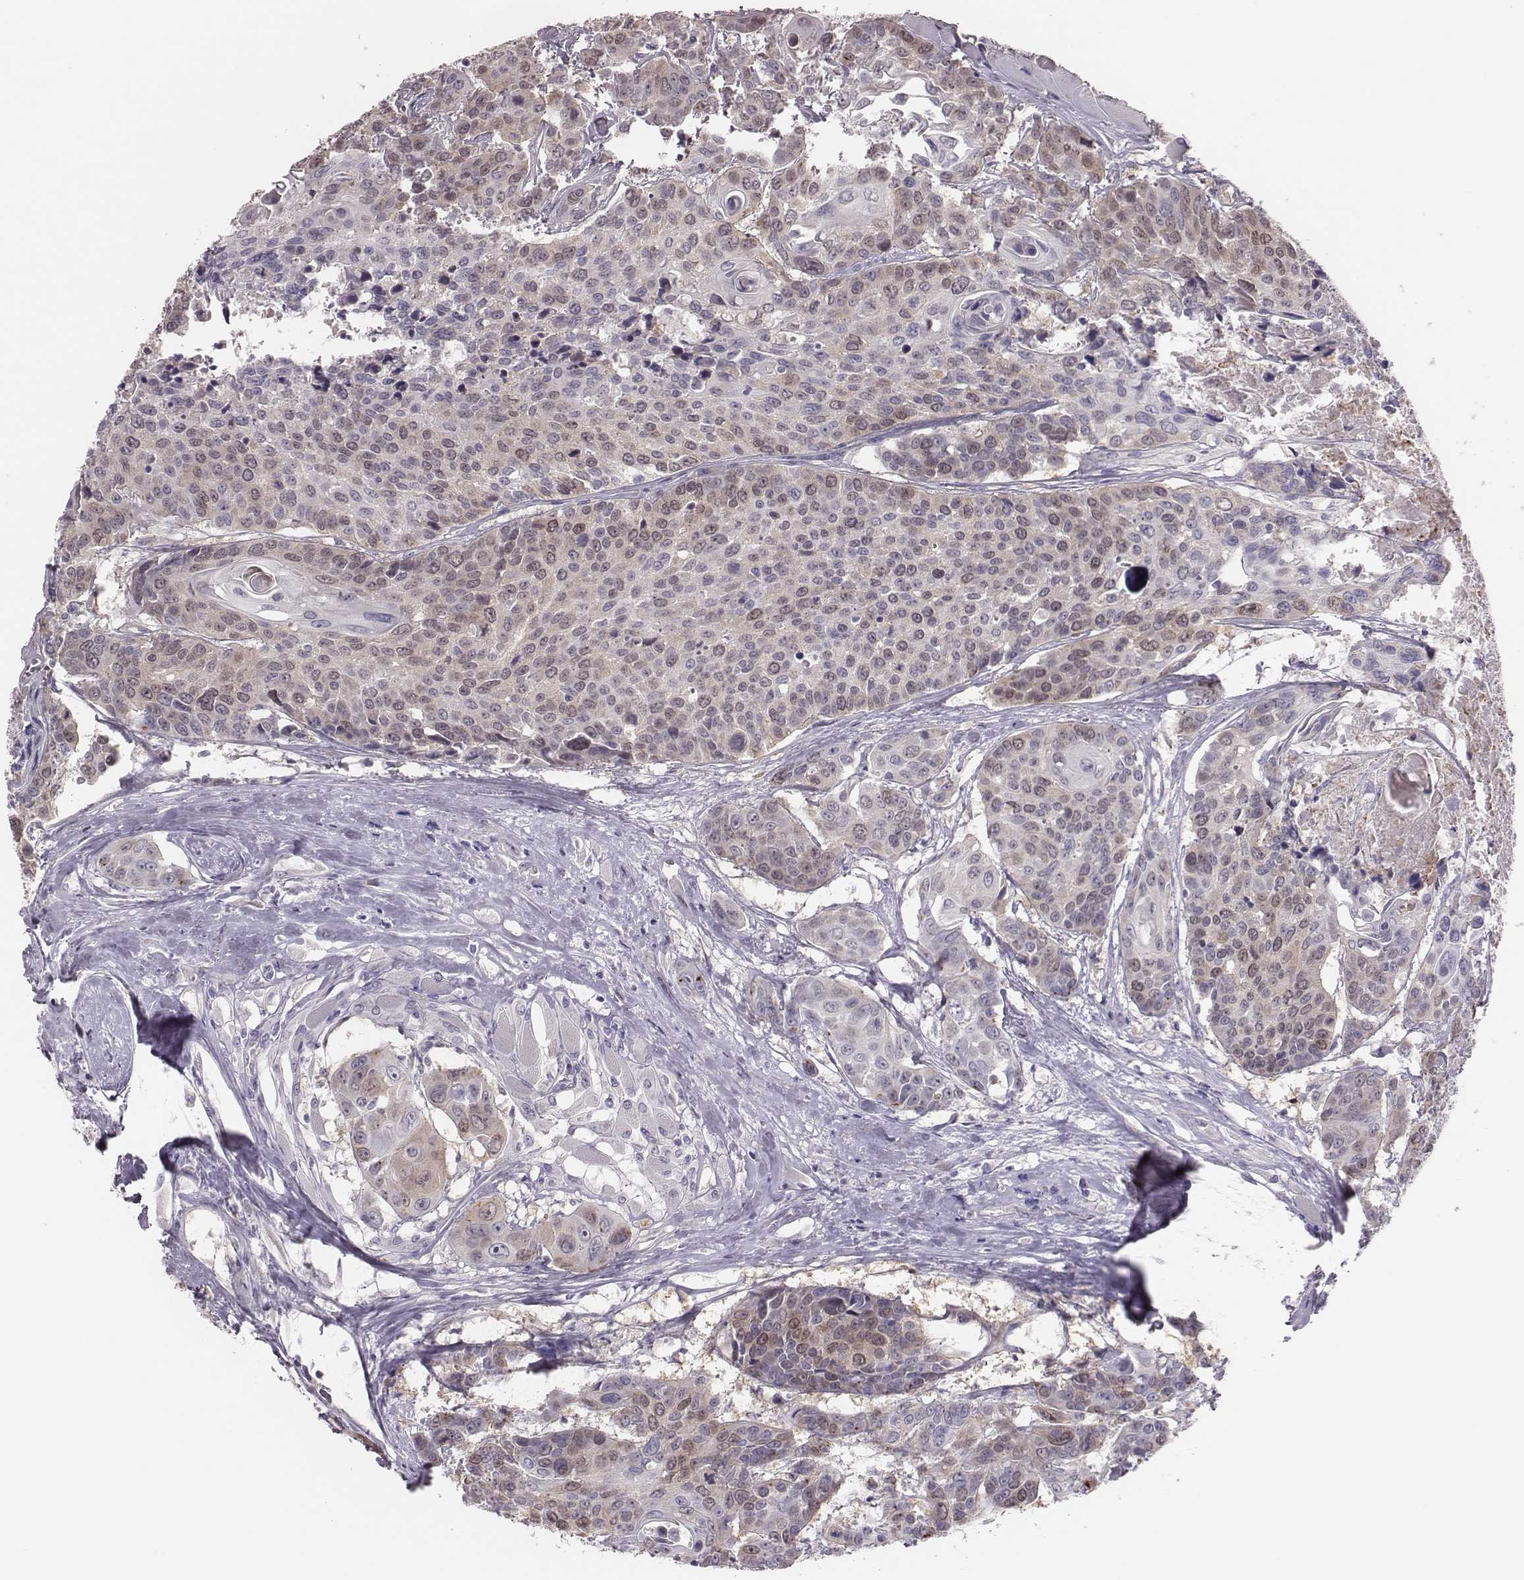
{"staining": {"intensity": "weak", "quantity": "<25%", "location": "cytoplasmic/membranous,nuclear"}, "tissue": "head and neck cancer", "cell_type": "Tumor cells", "image_type": "cancer", "snomed": [{"axis": "morphology", "description": "Squamous cell carcinoma, NOS"}, {"axis": "topography", "description": "Oral tissue"}, {"axis": "topography", "description": "Head-Neck"}], "caption": "Photomicrograph shows no significant protein staining in tumor cells of head and neck cancer (squamous cell carcinoma).", "gene": "PBK", "patient": {"sex": "male", "age": 56}}